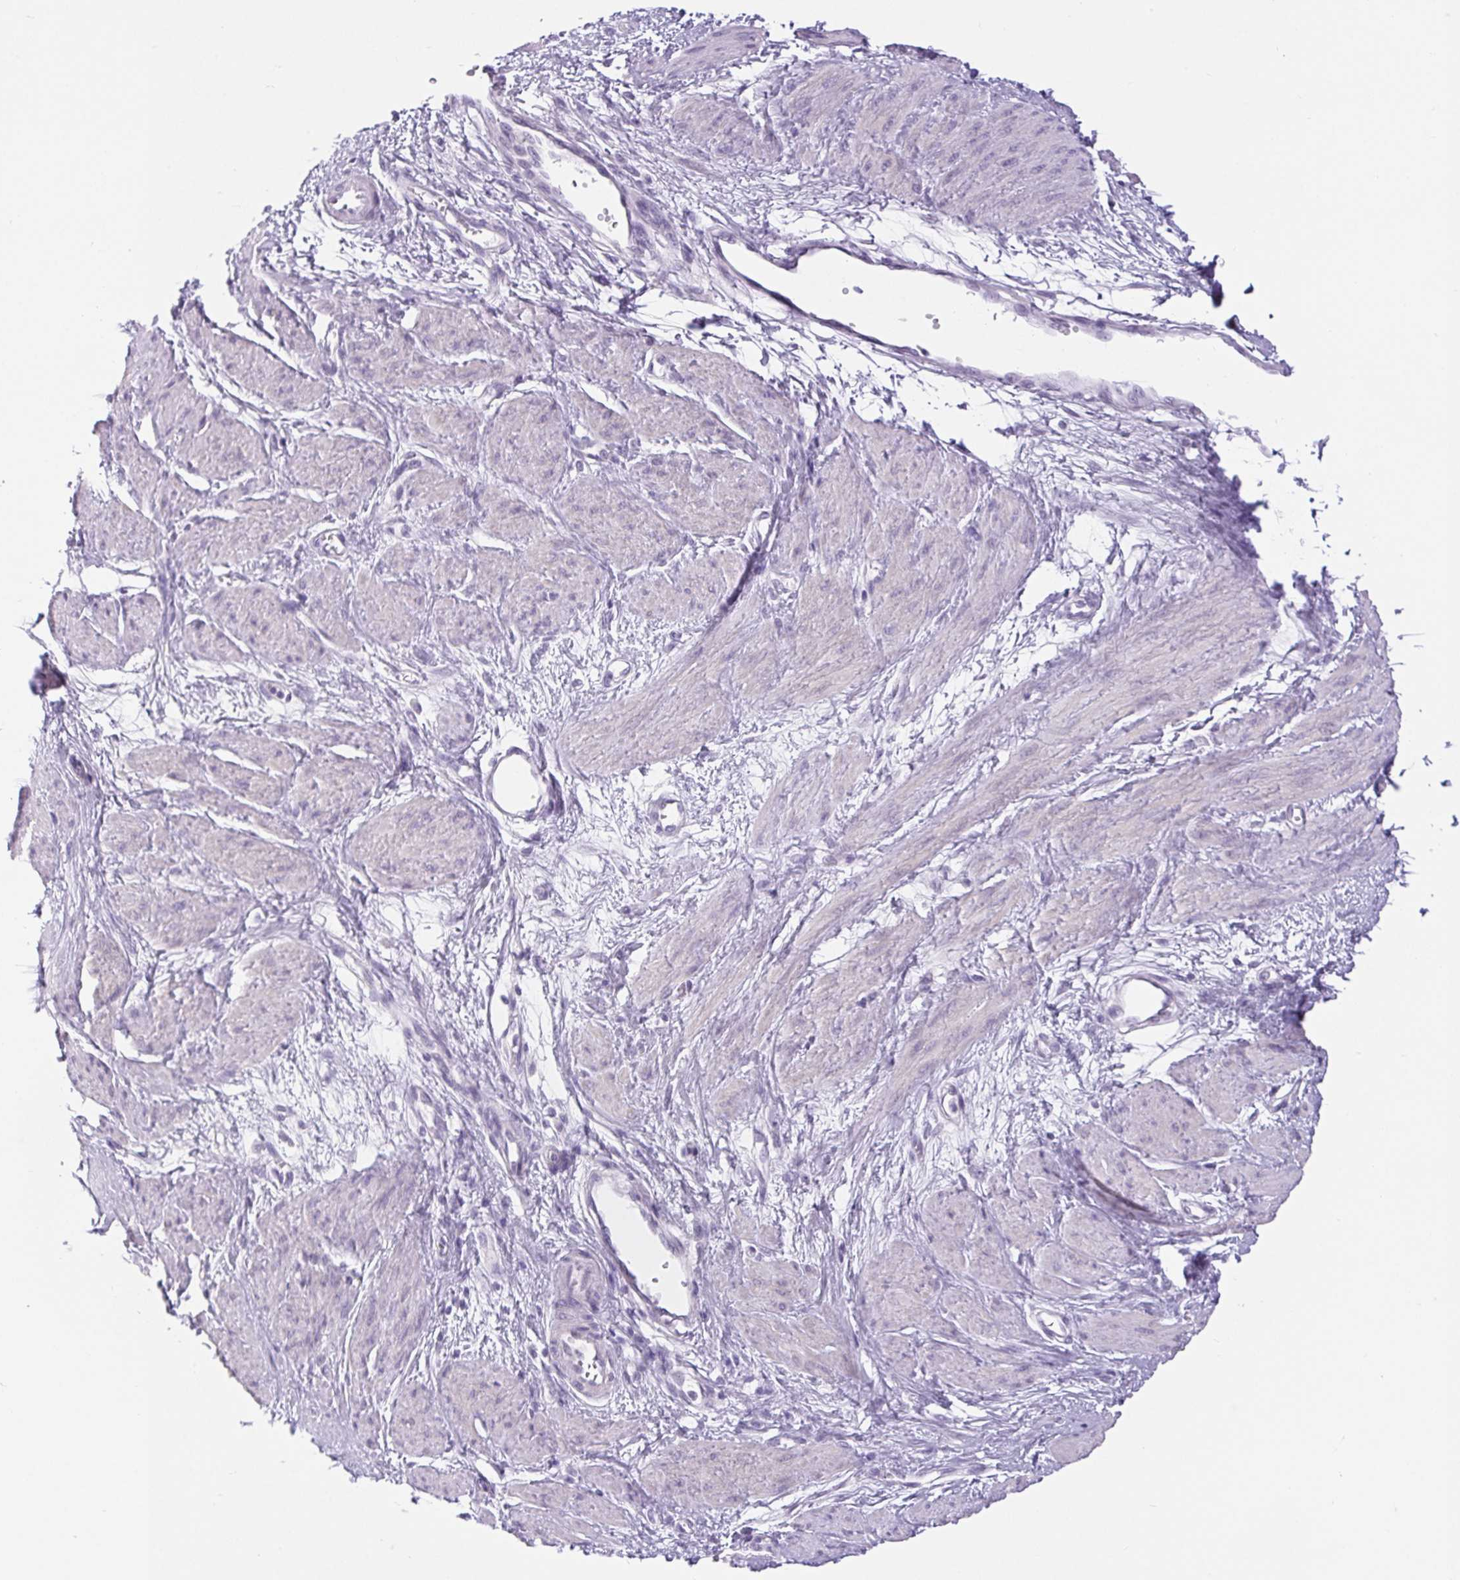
{"staining": {"intensity": "negative", "quantity": "none", "location": "none"}, "tissue": "smooth muscle", "cell_type": "Smooth muscle cells", "image_type": "normal", "snomed": [{"axis": "morphology", "description": "Normal tissue, NOS"}, {"axis": "topography", "description": "Smooth muscle"}, {"axis": "topography", "description": "Uterus"}], "caption": "This is an immunohistochemistry micrograph of unremarkable smooth muscle. There is no staining in smooth muscle cells.", "gene": "BCAS1", "patient": {"sex": "female", "age": 39}}